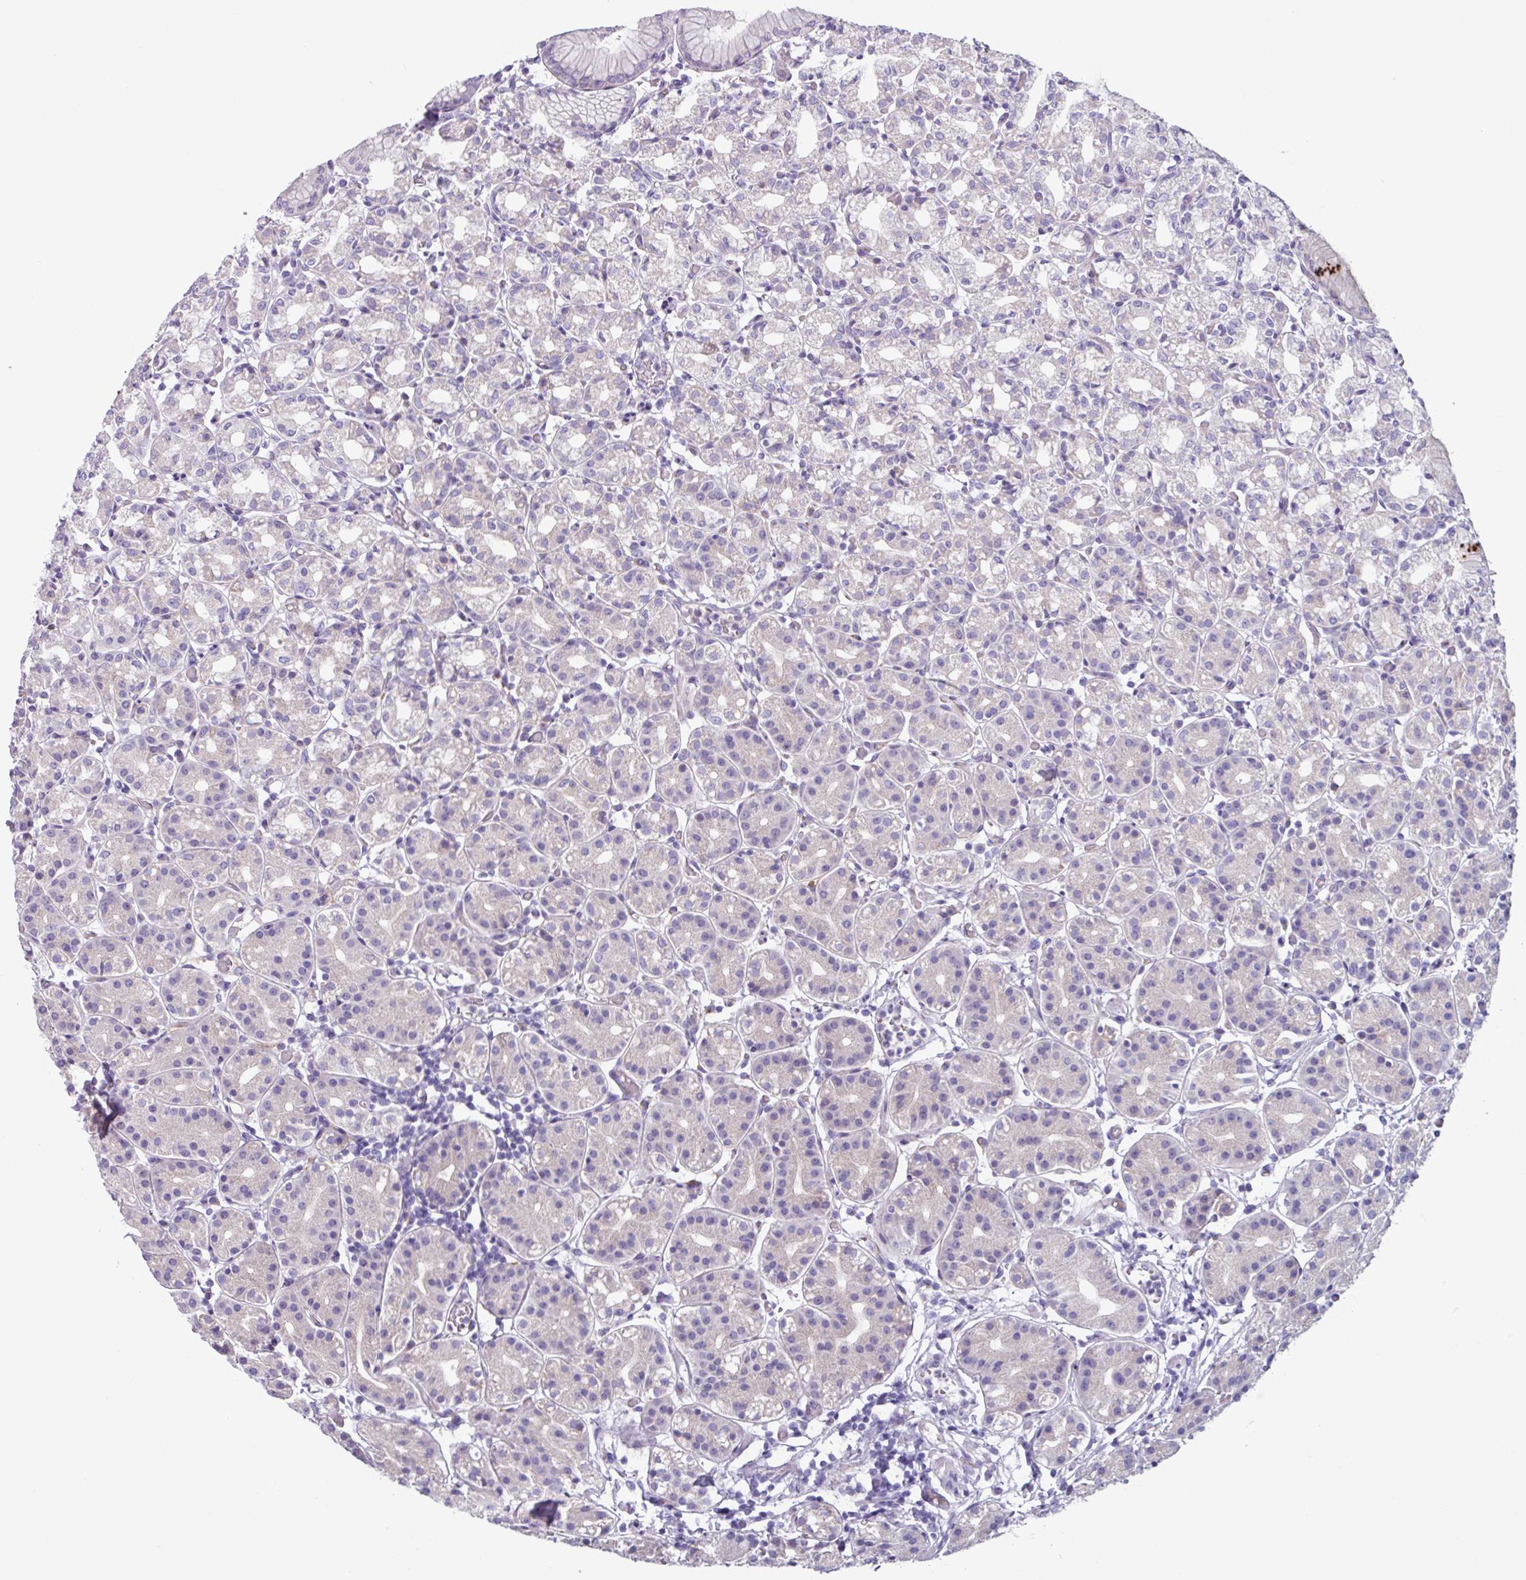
{"staining": {"intensity": "moderate", "quantity": "<25%", "location": "cytoplasmic/membranous"}, "tissue": "stomach", "cell_type": "Glandular cells", "image_type": "normal", "snomed": [{"axis": "morphology", "description": "Normal tissue, NOS"}, {"axis": "topography", "description": "Stomach"}], "caption": "Glandular cells display low levels of moderate cytoplasmic/membranous positivity in about <25% of cells in benign human stomach. (Stains: DAB (3,3'-diaminobenzidine) in brown, nuclei in blue, Microscopy: brightfield microscopy at high magnification).", "gene": "ADGRE1", "patient": {"sex": "female", "age": 57}}